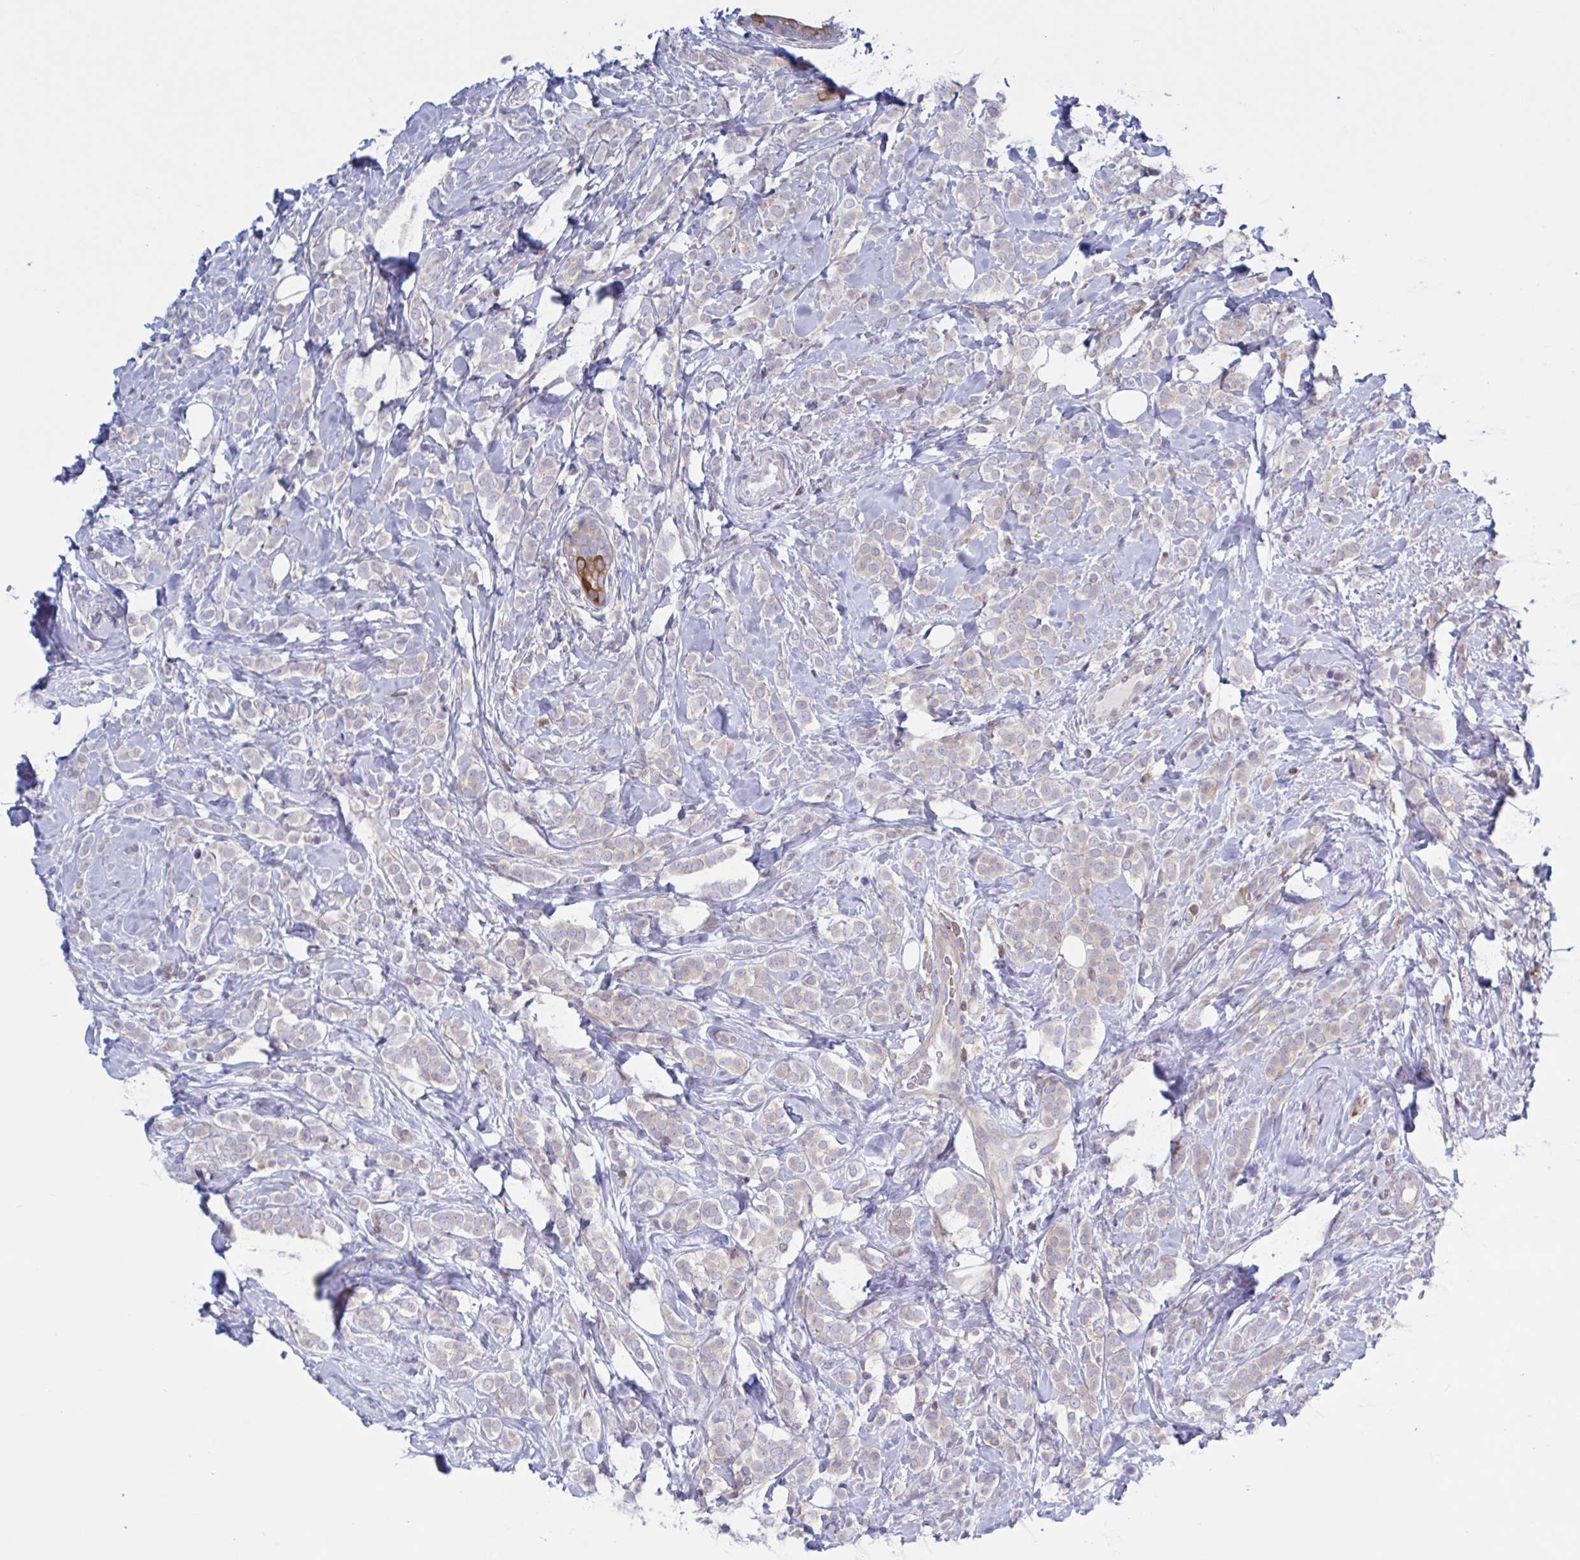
{"staining": {"intensity": "negative", "quantity": "none", "location": "none"}, "tissue": "breast cancer", "cell_type": "Tumor cells", "image_type": "cancer", "snomed": [{"axis": "morphology", "description": "Lobular carcinoma"}, {"axis": "topography", "description": "Breast"}], "caption": "A high-resolution micrograph shows IHC staining of breast cancer (lobular carcinoma), which displays no significant positivity in tumor cells.", "gene": "TANK", "patient": {"sex": "female", "age": 49}}